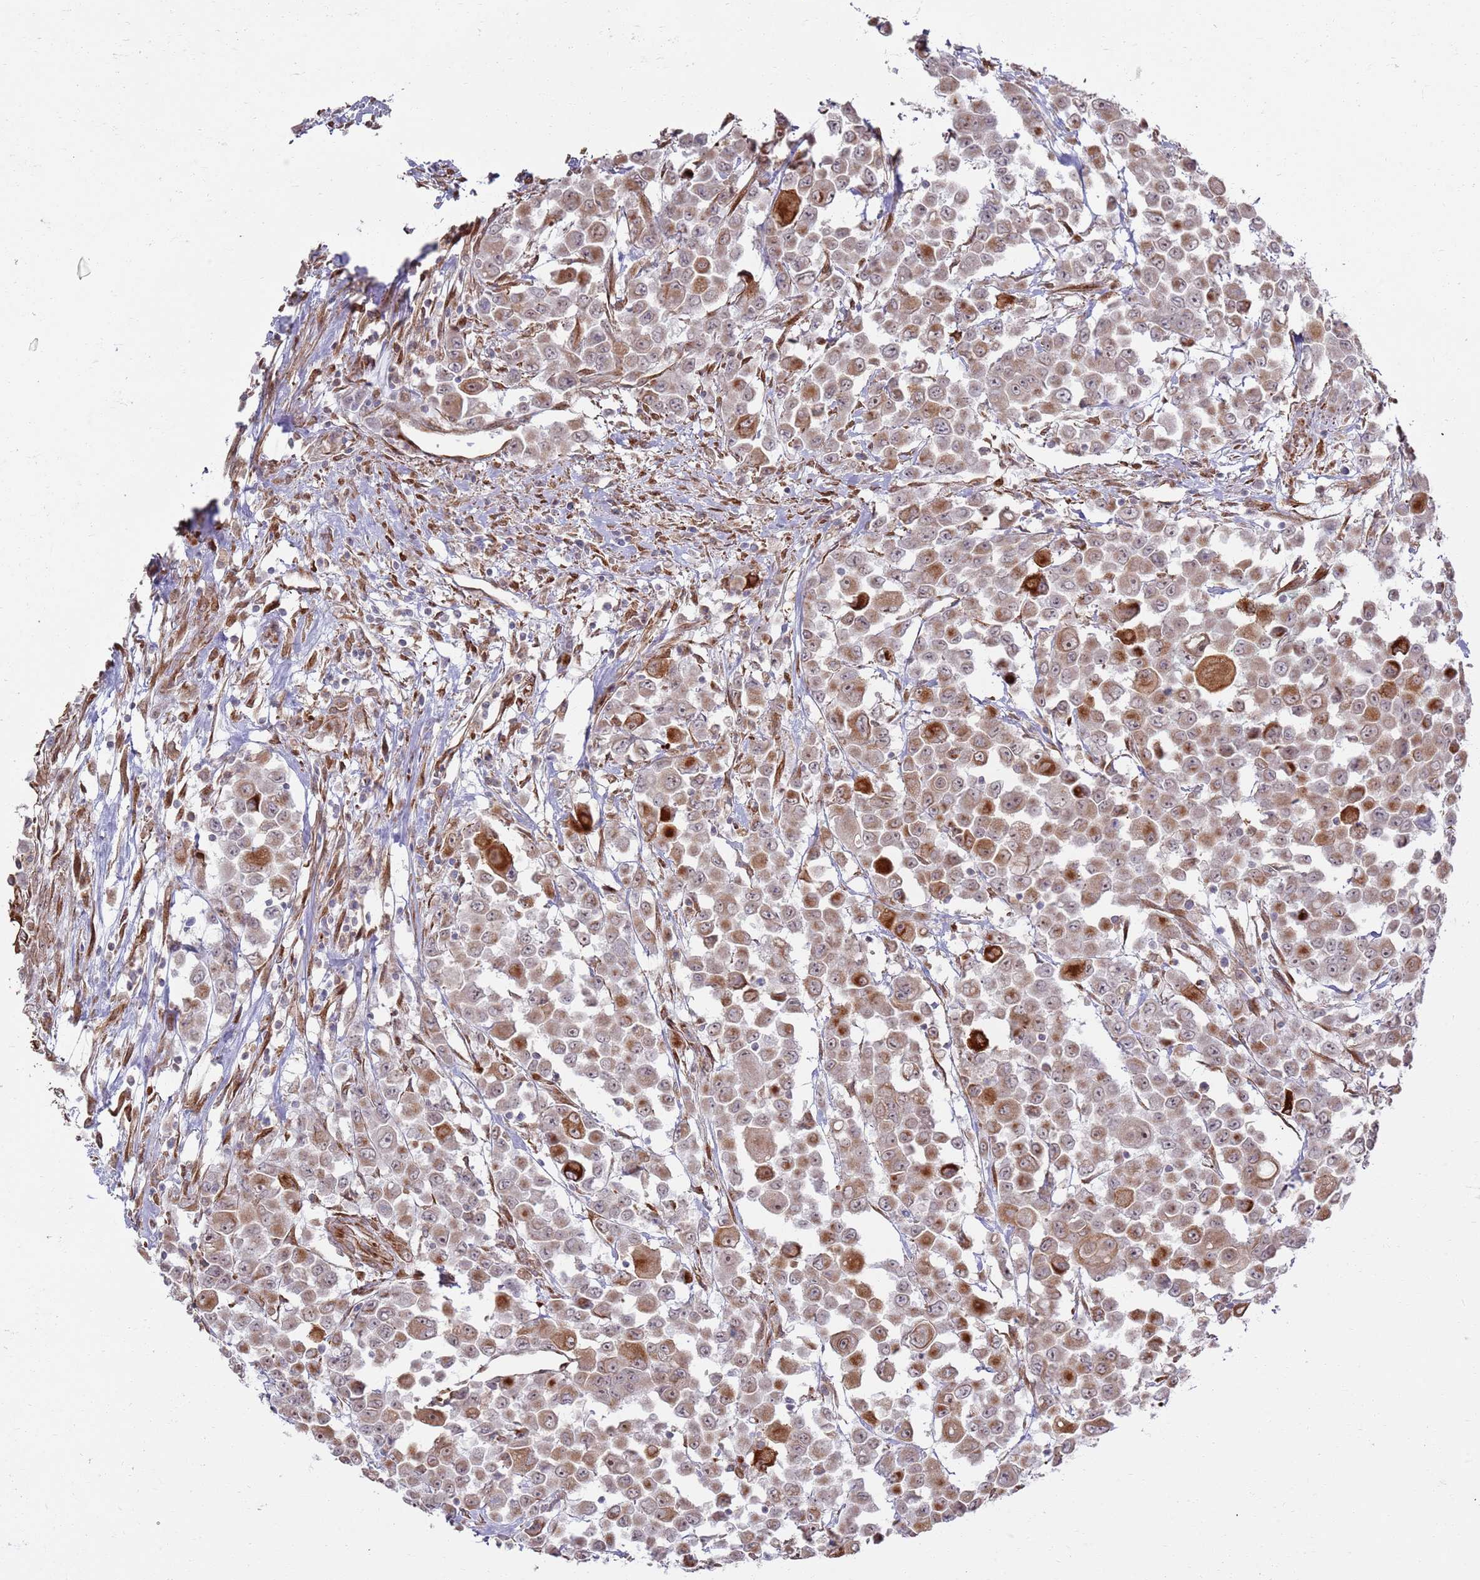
{"staining": {"intensity": "moderate", "quantity": "25%-75%", "location": "cytoplasmic/membranous"}, "tissue": "colorectal cancer", "cell_type": "Tumor cells", "image_type": "cancer", "snomed": [{"axis": "morphology", "description": "Adenocarcinoma, NOS"}, {"axis": "topography", "description": "Colon"}], "caption": "Immunohistochemistry (IHC) (DAB (3,3'-diaminobenzidine)) staining of colorectal cancer (adenocarcinoma) shows moderate cytoplasmic/membranous protein positivity in about 25%-75% of tumor cells.", "gene": "PHF21A", "patient": {"sex": "male", "age": 51}}